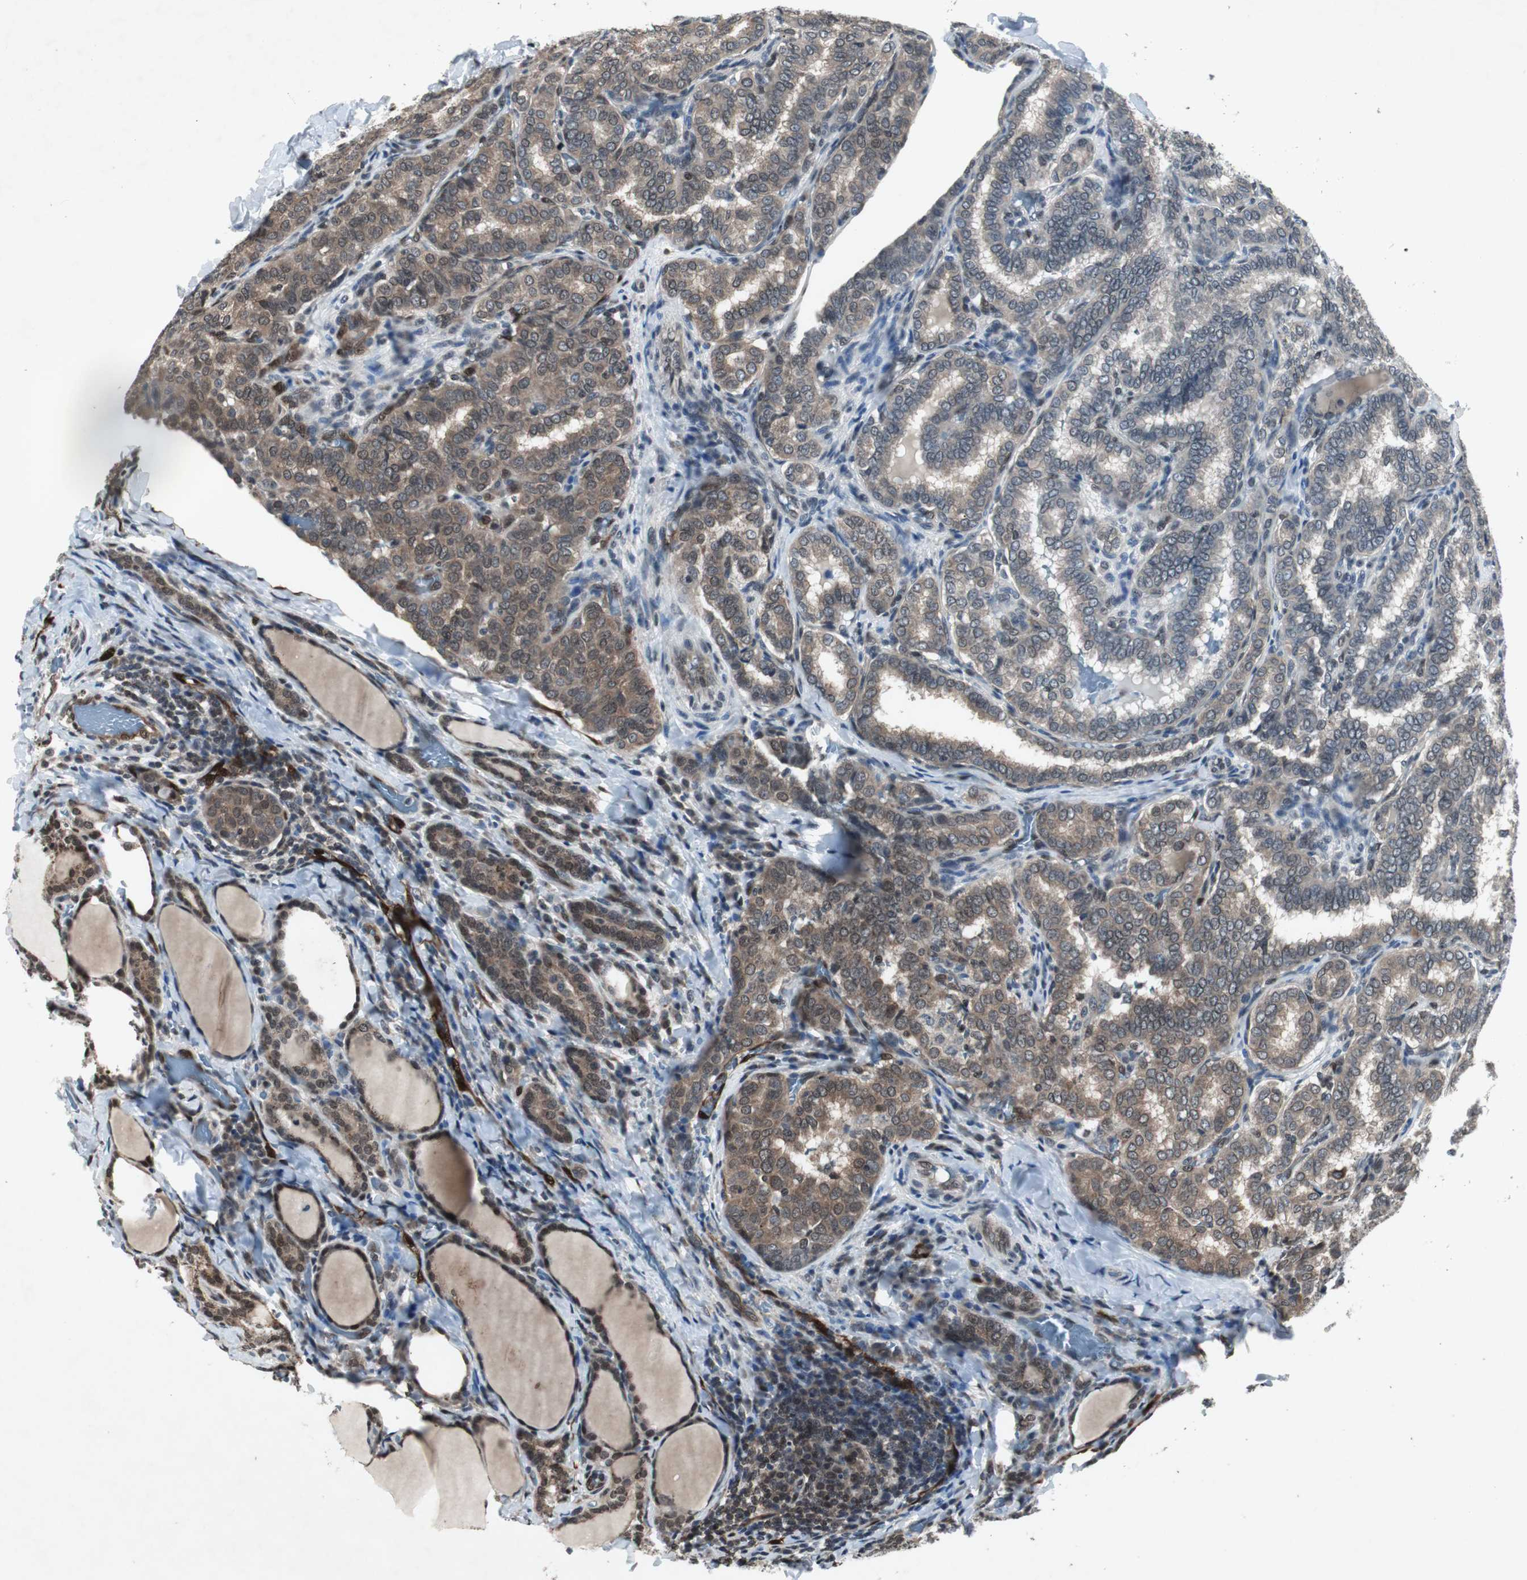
{"staining": {"intensity": "weak", "quantity": ">75%", "location": "cytoplasmic/membranous"}, "tissue": "thyroid cancer", "cell_type": "Tumor cells", "image_type": "cancer", "snomed": [{"axis": "morphology", "description": "Normal tissue, NOS"}, {"axis": "morphology", "description": "Papillary adenocarcinoma, NOS"}, {"axis": "topography", "description": "Thyroid gland"}], "caption": "Immunohistochemical staining of human thyroid cancer shows weak cytoplasmic/membranous protein positivity in about >75% of tumor cells.", "gene": "SMAD1", "patient": {"sex": "female", "age": 30}}